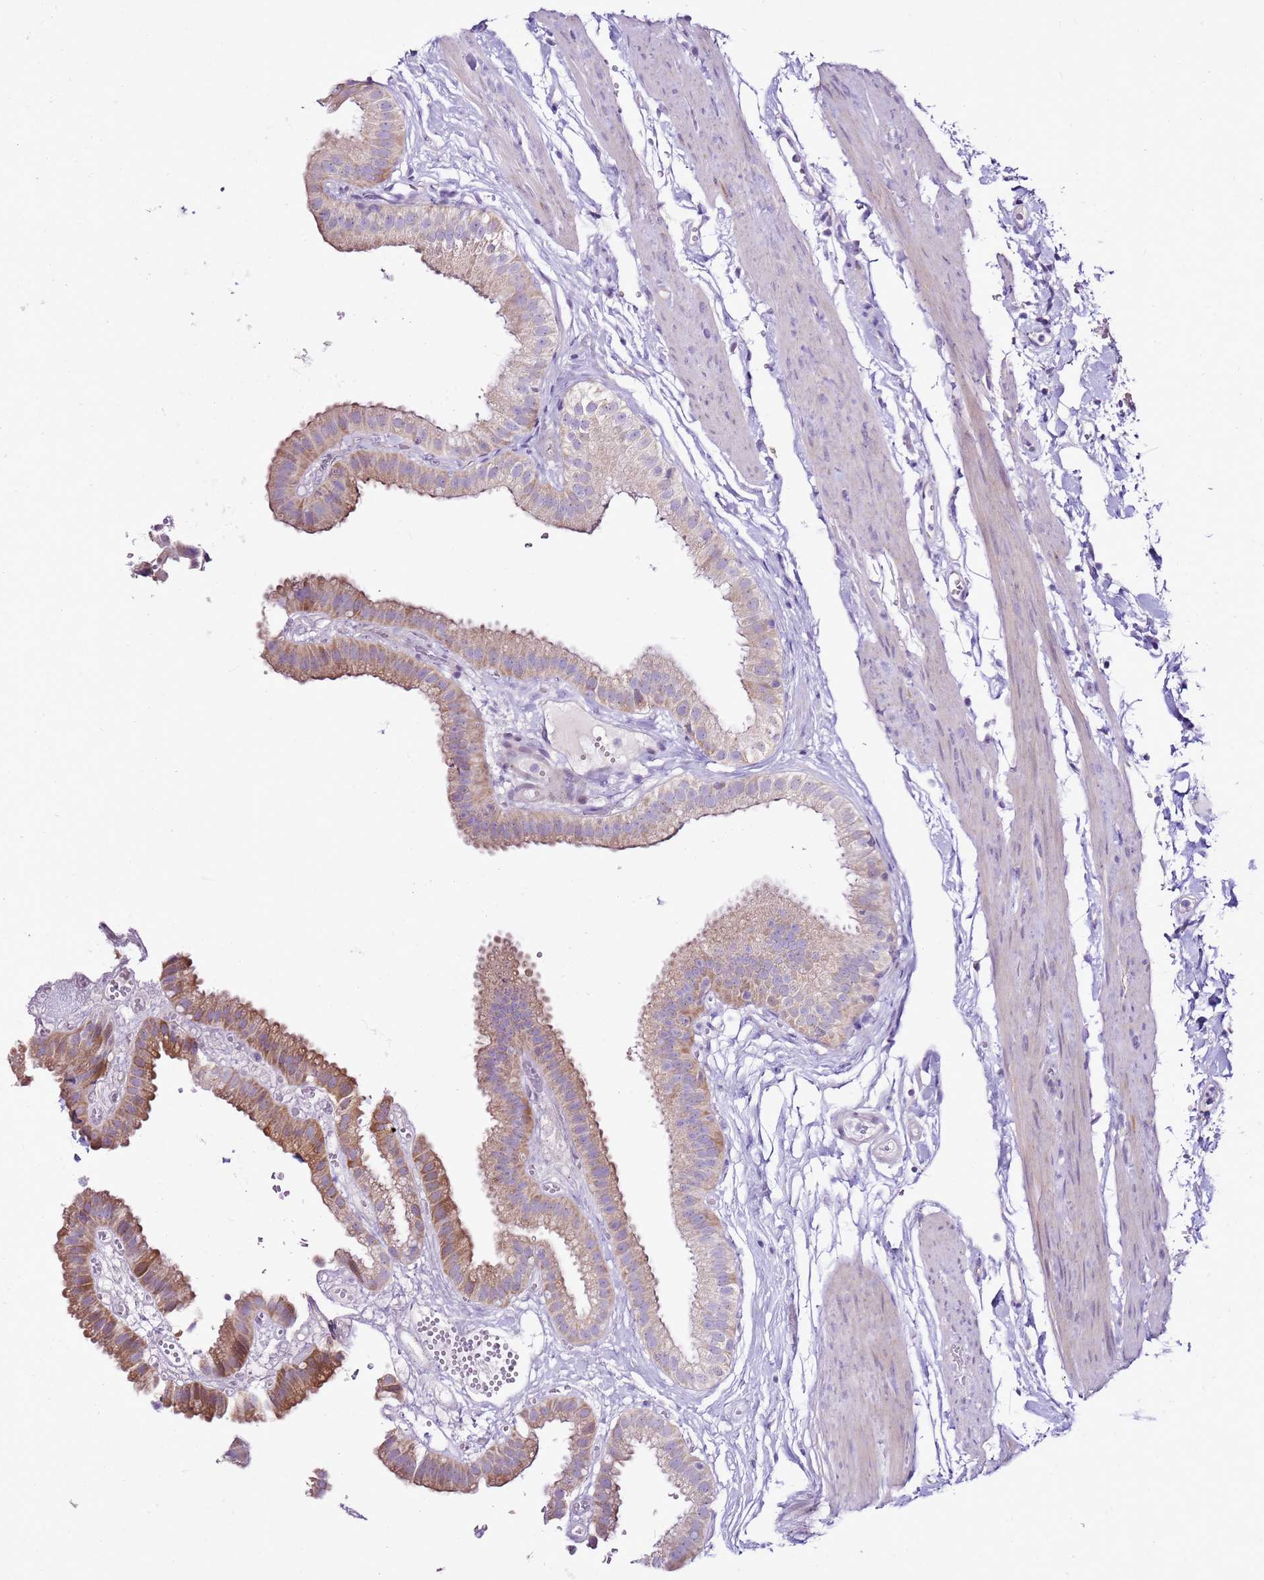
{"staining": {"intensity": "moderate", "quantity": "25%-75%", "location": "cytoplasmic/membranous"}, "tissue": "gallbladder", "cell_type": "Glandular cells", "image_type": "normal", "snomed": [{"axis": "morphology", "description": "Normal tissue, NOS"}, {"axis": "topography", "description": "Gallbladder"}], "caption": "Immunohistochemistry (IHC) image of unremarkable gallbladder: gallbladder stained using immunohistochemistry displays medium levels of moderate protein expression localized specifically in the cytoplasmic/membranous of glandular cells, appearing as a cytoplasmic/membranous brown color.", "gene": "SLC38A5", "patient": {"sex": "female", "age": 61}}